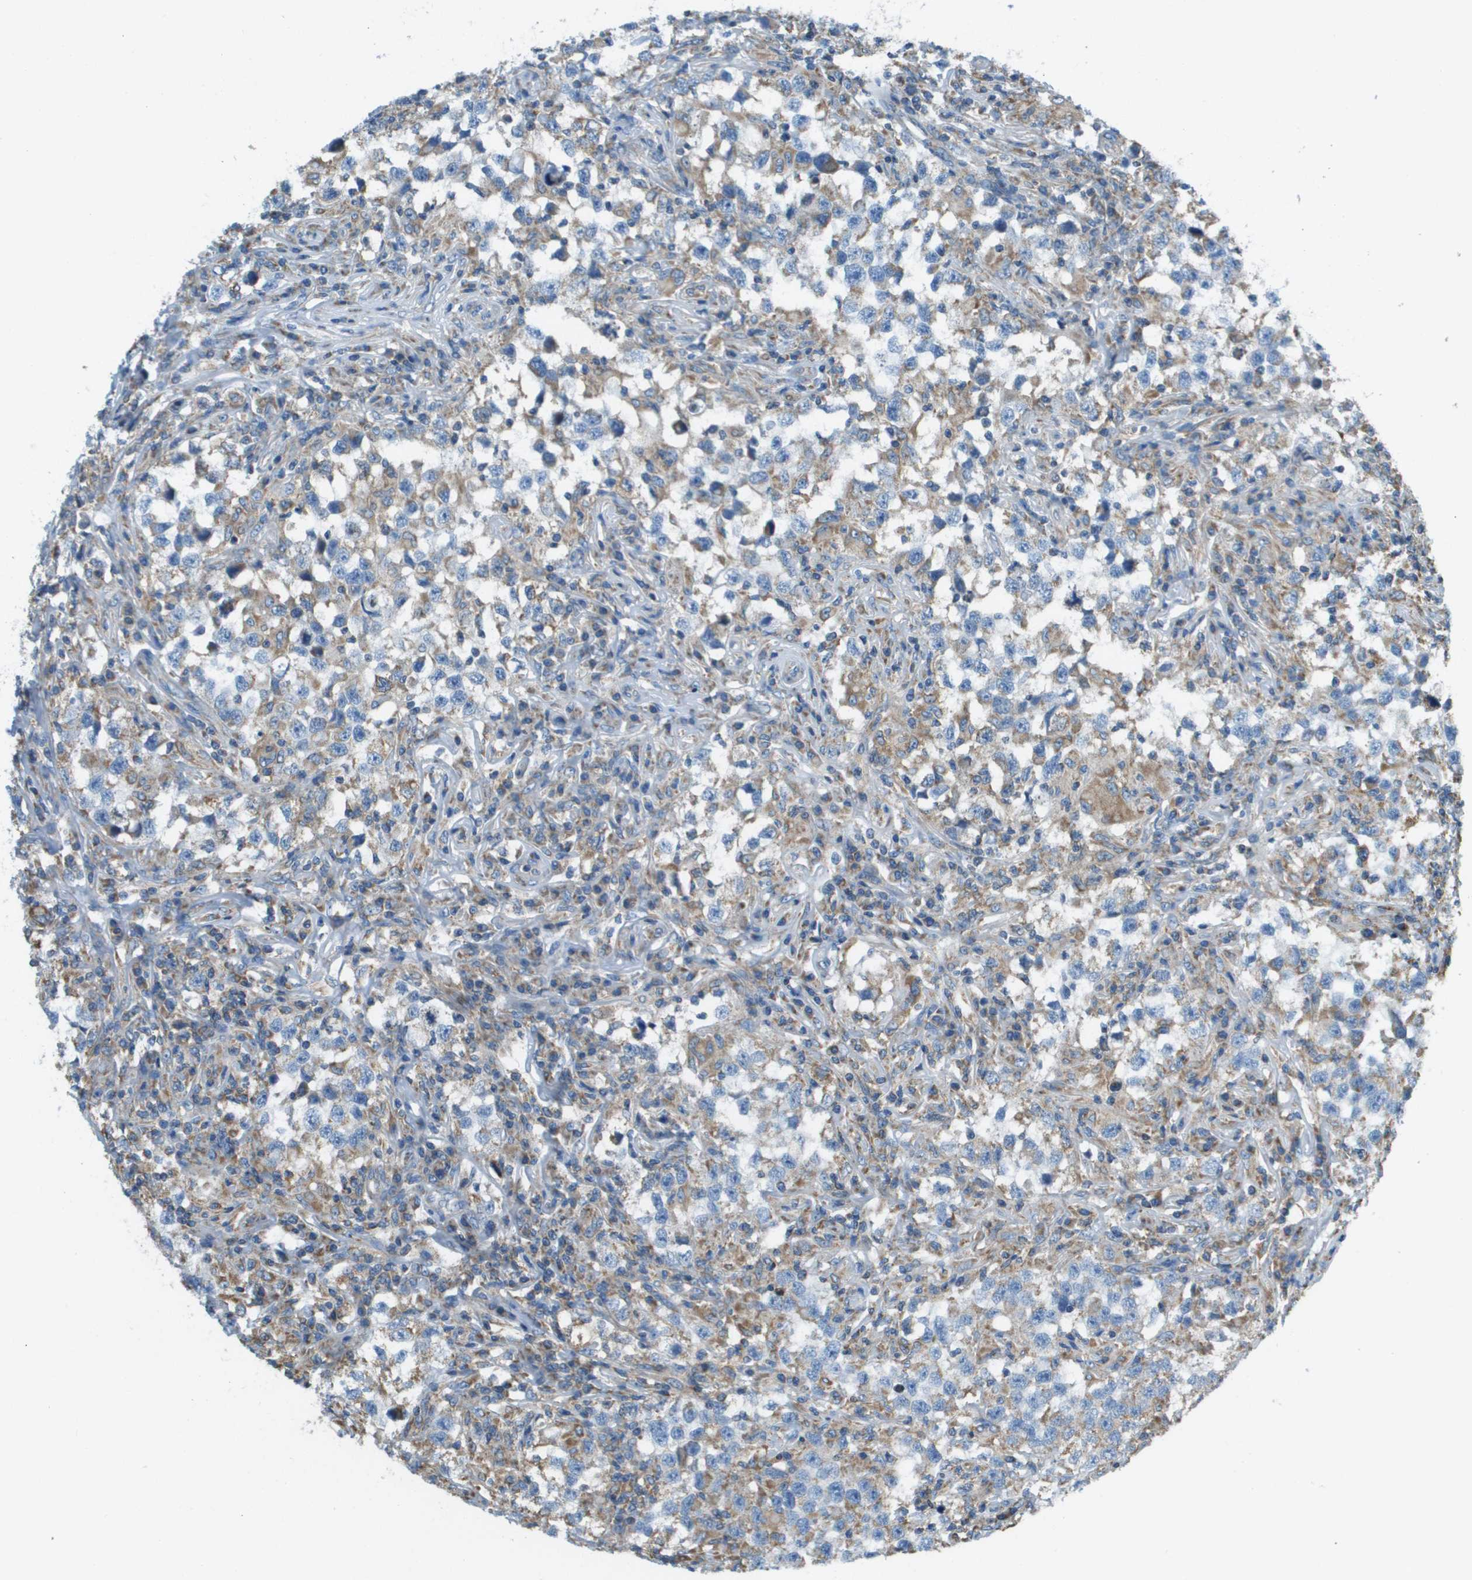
{"staining": {"intensity": "weak", "quantity": "25%-75%", "location": "cytoplasmic/membranous"}, "tissue": "testis cancer", "cell_type": "Tumor cells", "image_type": "cancer", "snomed": [{"axis": "morphology", "description": "Carcinoma, Embryonal, NOS"}, {"axis": "topography", "description": "Testis"}], "caption": "Tumor cells show weak cytoplasmic/membranous staining in about 25%-75% of cells in testis embryonal carcinoma.", "gene": "TAOK3", "patient": {"sex": "male", "age": 21}}